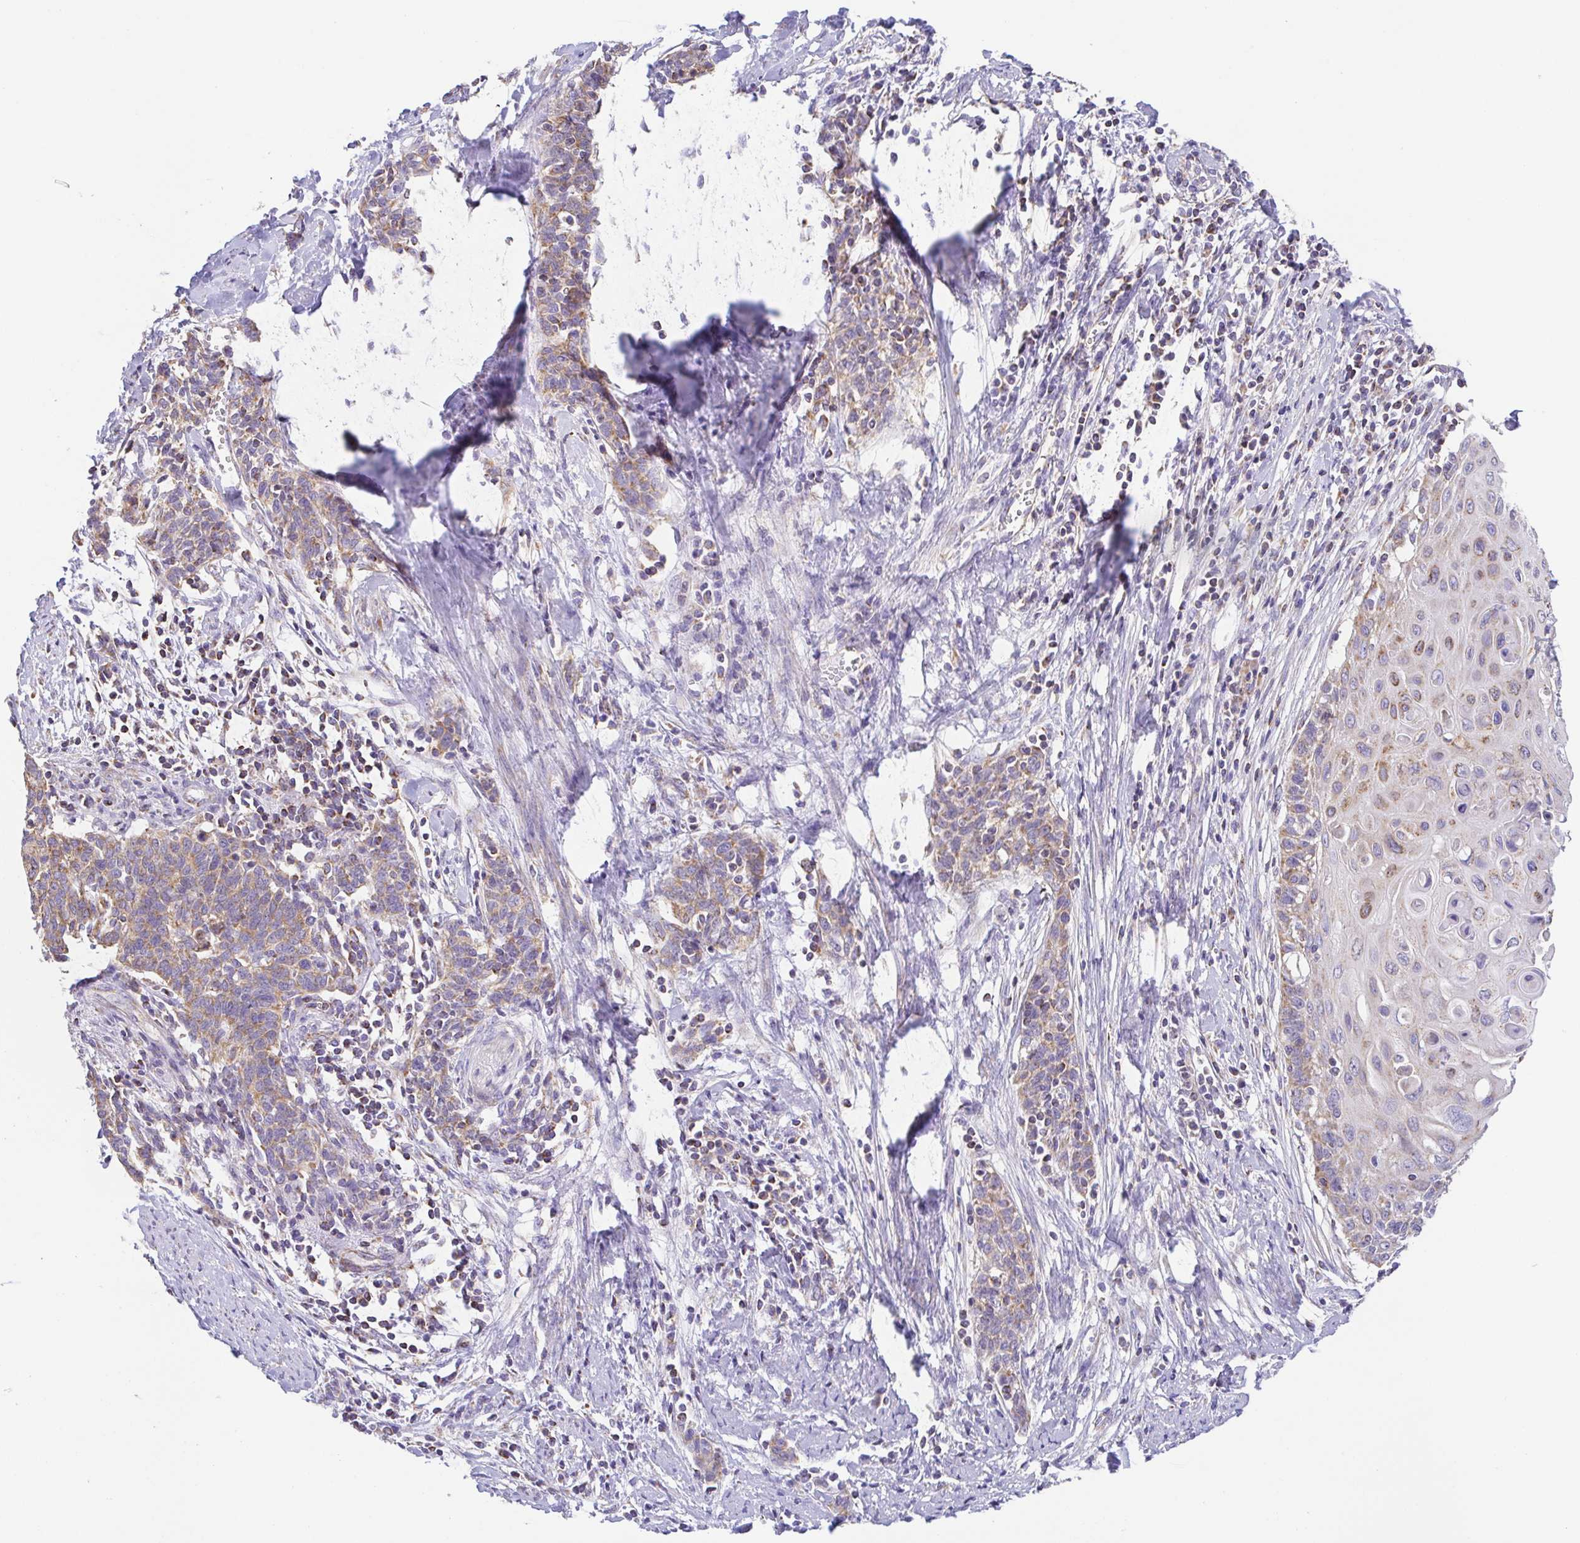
{"staining": {"intensity": "moderate", "quantity": "25%-75%", "location": "cytoplasmic/membranous"}, "tissue": "cervical cancer", "cell_type": "Tumor cells", "image_type": "cancer", "snomed": [{"axis": "morphology", "description": "Squamous cell carcinoma, NOS"}, {"axis": "topography", "description": "Cervix"}], "caption": "This photomicrograph shows immunohistochemistry staining of cervical cancer (squamous cell carcinoma), with medium moderate cytoplasmic/membranous positivity in about 25%-75% of tumor cells.", "gene": "GINM1", "patient": {"sex": "female", "age": 39}}